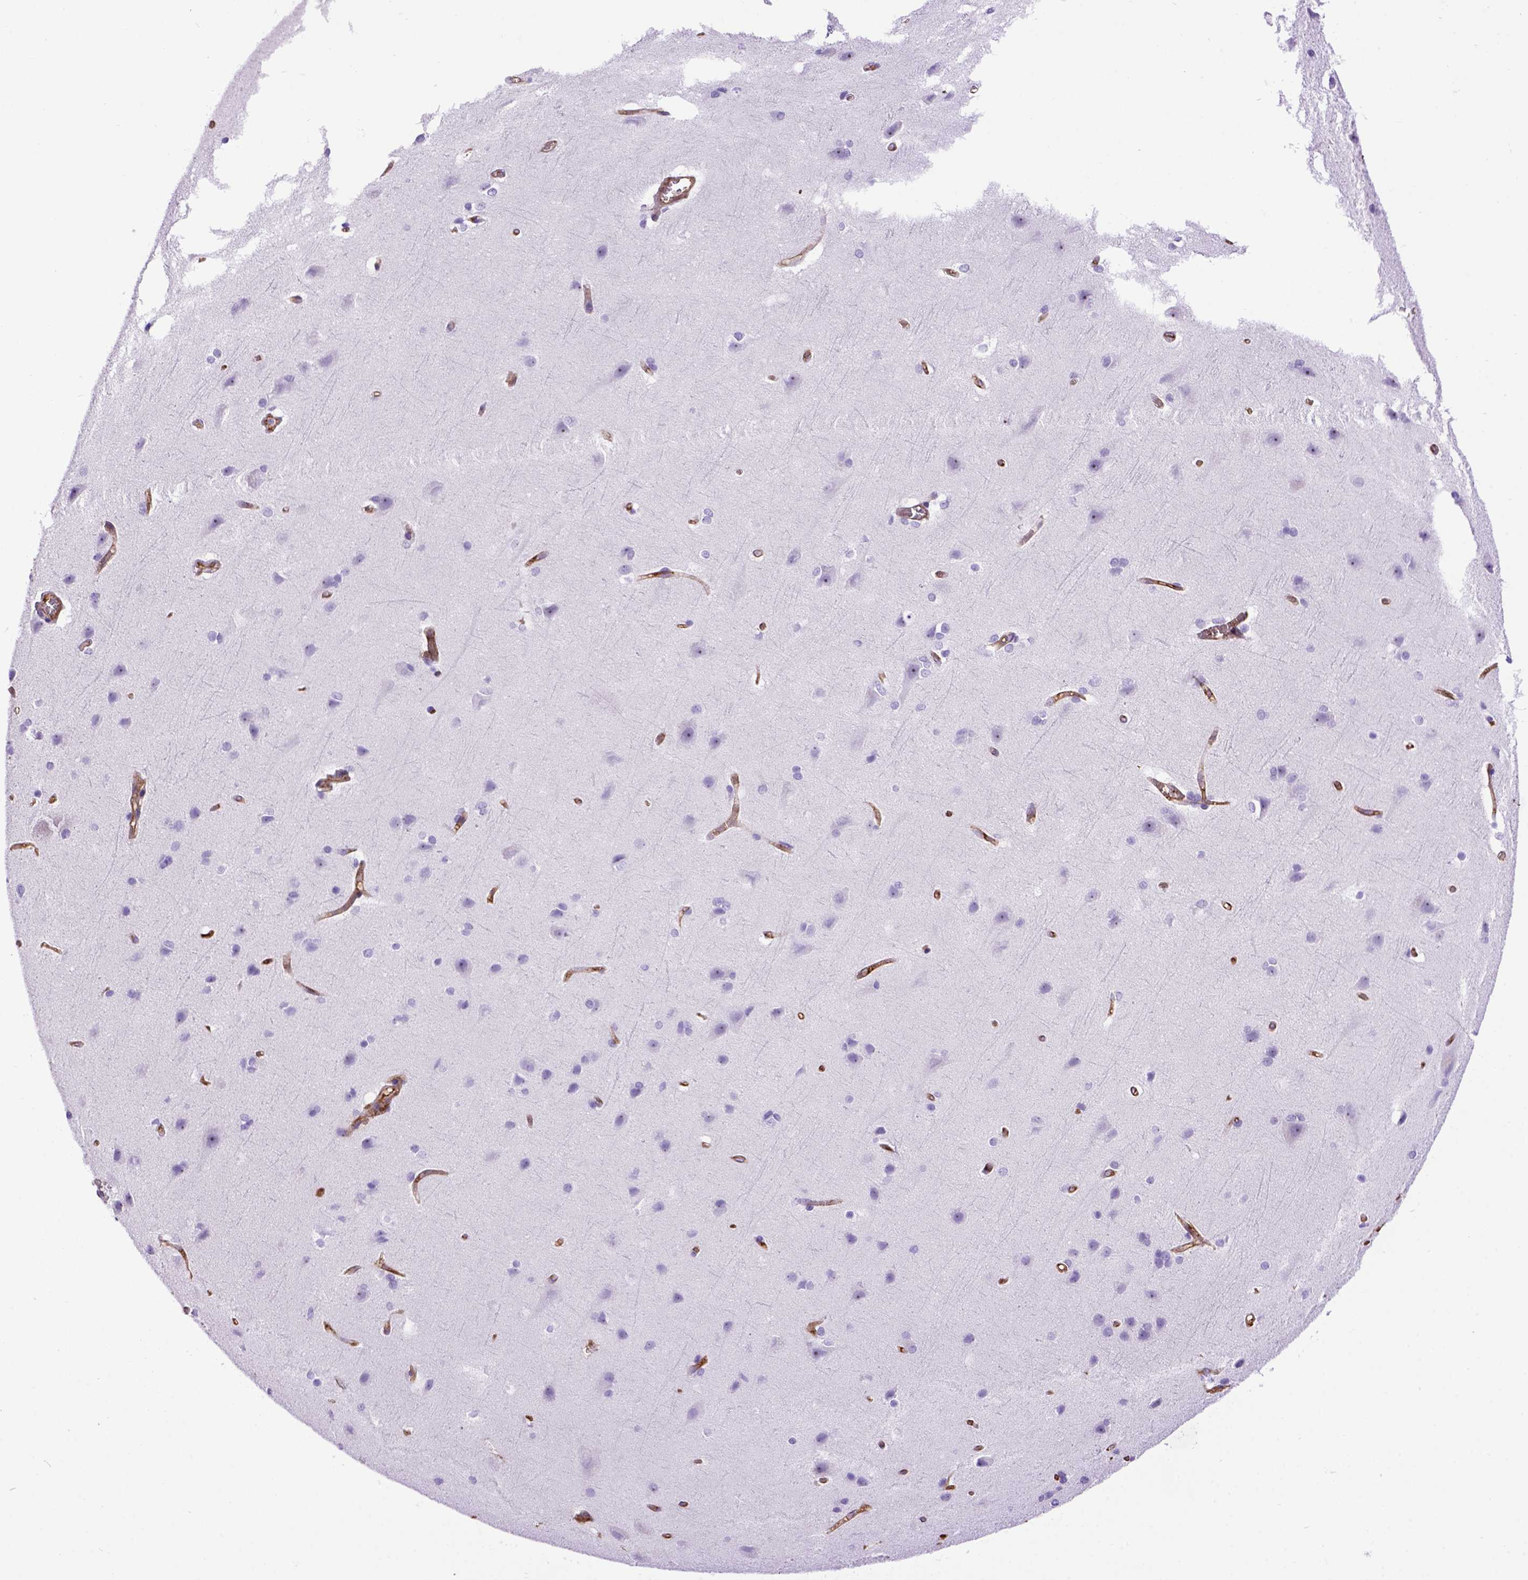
{"staining": {"intensity": "negative", "quantity": "none", "location": "none"}, "tissue": "cerebral cortex", "cell_type": "Endothelial cells", "image_type": "normal", "snomed": [{"axis": "morphology", "description": "Normal tissue, NOS"}, {"axis": "topography", "description": "Cerebral cortex"}], "caption": "Immunohistochemistry image of normal cerebral cortex: human cerebral cortex stained with DAB displays no significant protein positivity in endothelial cells. (IHC, brightfield microscopy, high magnification).", "gene": "ENG", "patient": {"sex": "male", "age": 37}}